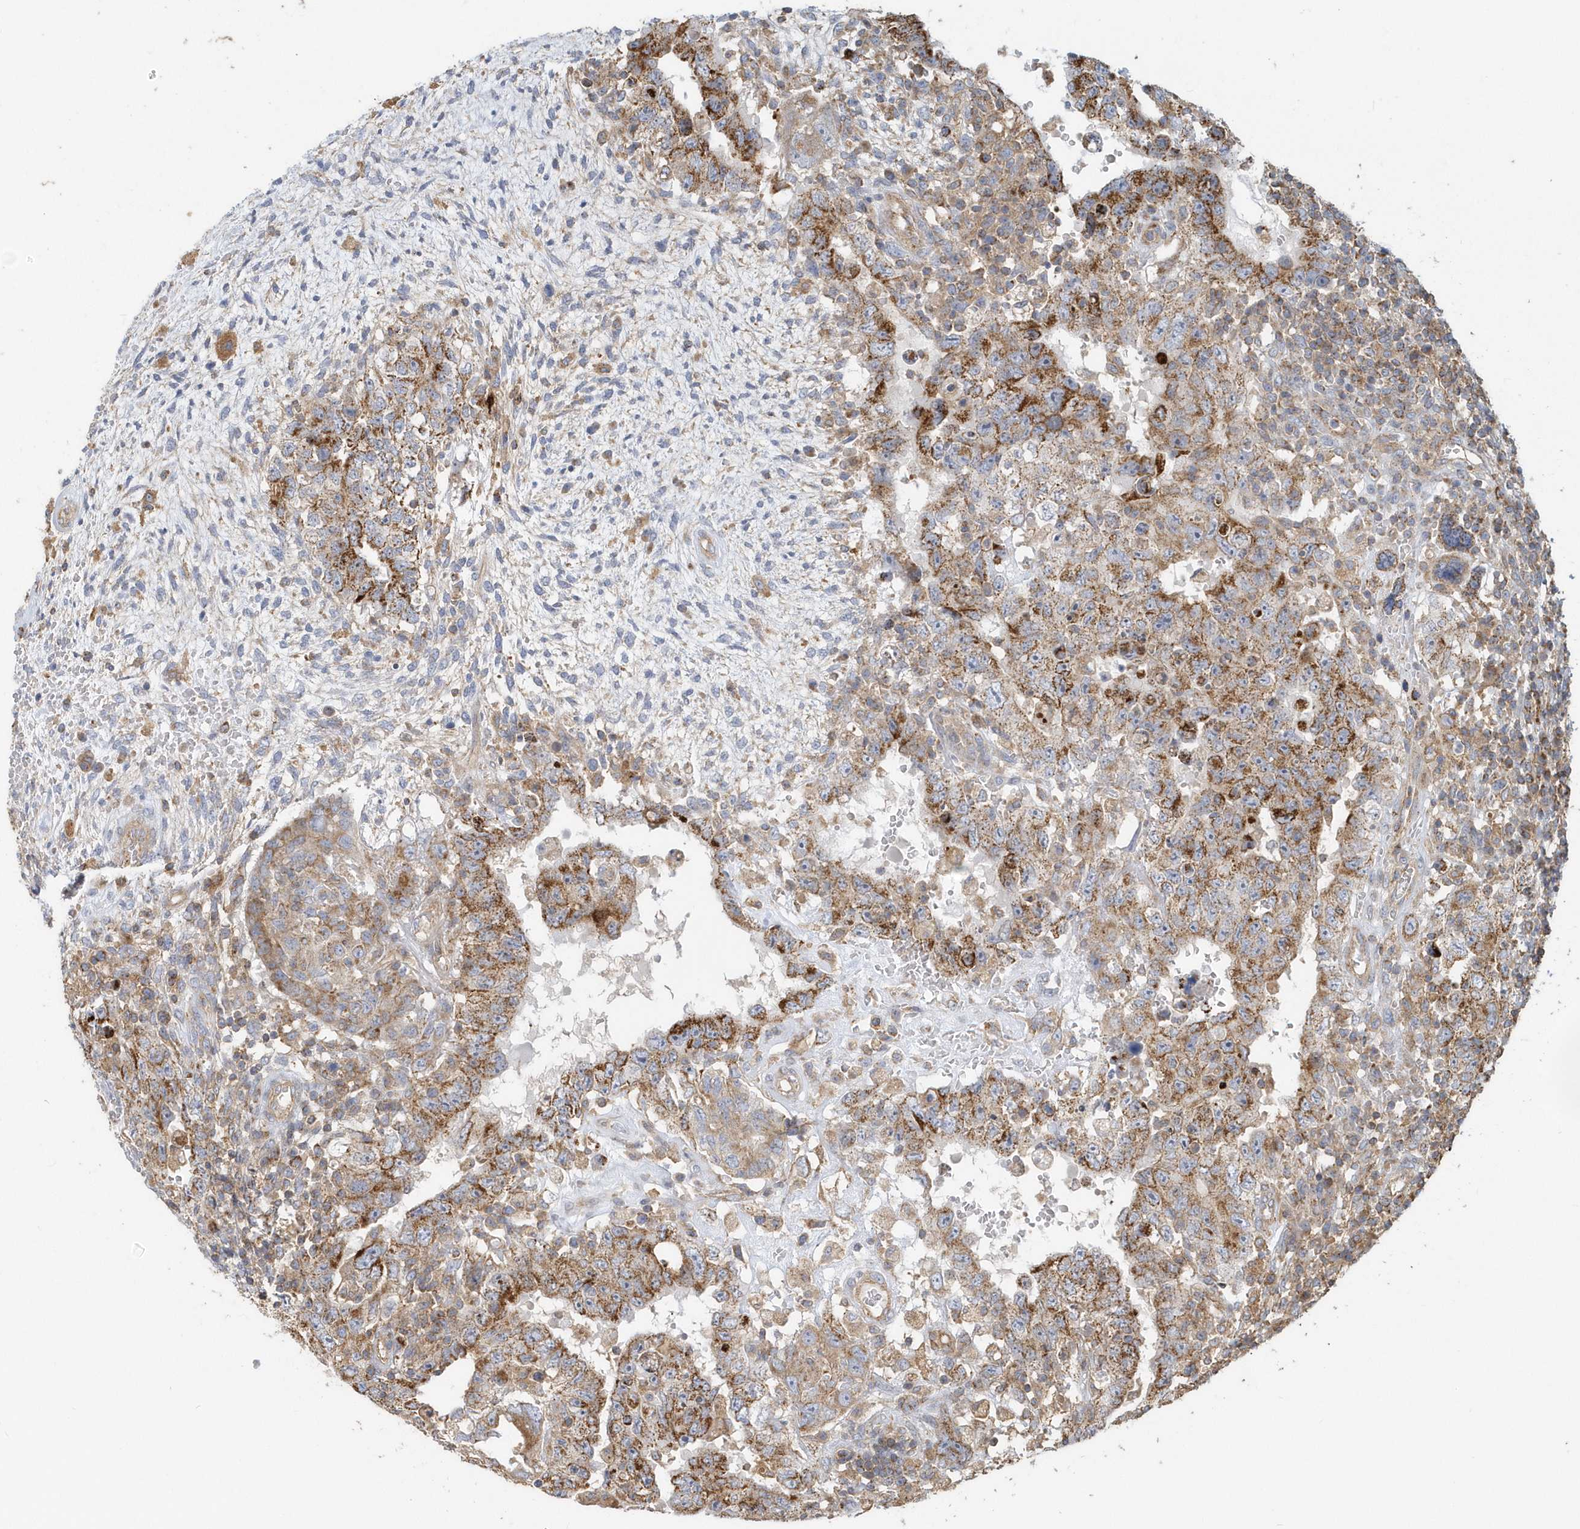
{"staining": {"intensity": "moderate", "quantity": ">75%", "location": "cytoplasmic/membranous"}, "tissue": "testis cancer", "cell_type": "Tumor cells", "image_type": "cancer", "snomed": [{"axis": "morphology", "description": "Carcinoma, Embryonal, NOS"}, {"axis": "topography", "description": "Testis"}], "caption": "Testis cancer (embryonal carcinoma) stained with a brown dye demonstrates moderate cytoplasmic/membranous positive expression in approximately >75% of tumor cells.", "gene": "TRAIP", "patient": {"sex": "male", "age": 26}}